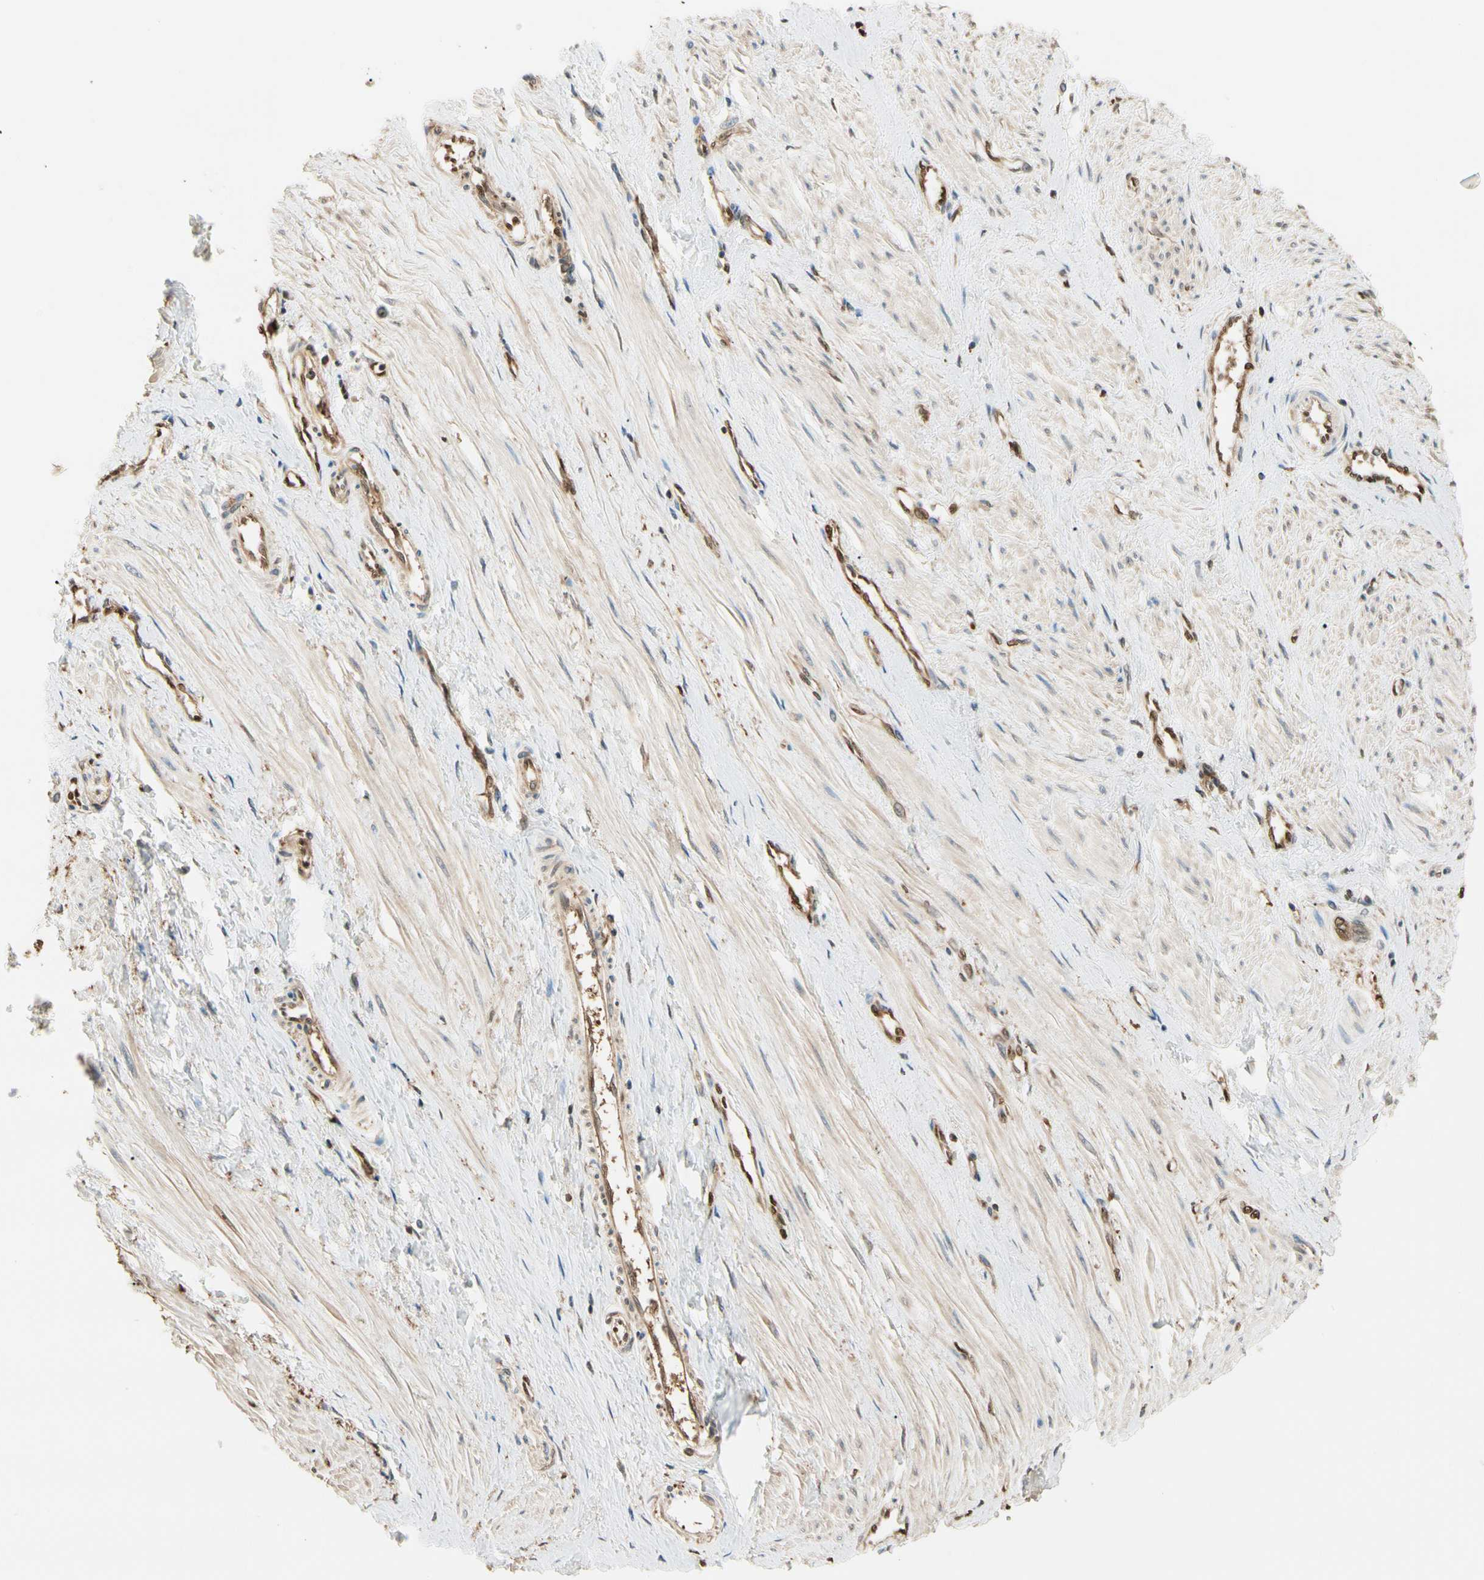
{"staining": {"intensity": "moderate", "quantity": ">75%", "location": "cytoplasmic/membranous,nuclear"}, "tissue": "smooth muscle", "cell_type": "Smooth muscle cells", "image_type": "normal", "snomed": [{"axis": "morphology", "description": "Normal tissue, NOS"}, {"axis": "topography", "description": "Smooth muscle"}, {"axis": "topography", "description": "Uterus"}], "caption": "This is a histology image of immunohistochemistry (IHC) staining of unremarkable smooth muscle, which shows moderate positivity in the cytoplasmic/membranous,nuclear of smooth muscle cells.", "gene": "PNCK", "patient": {"sex": "female", "age": 39}}